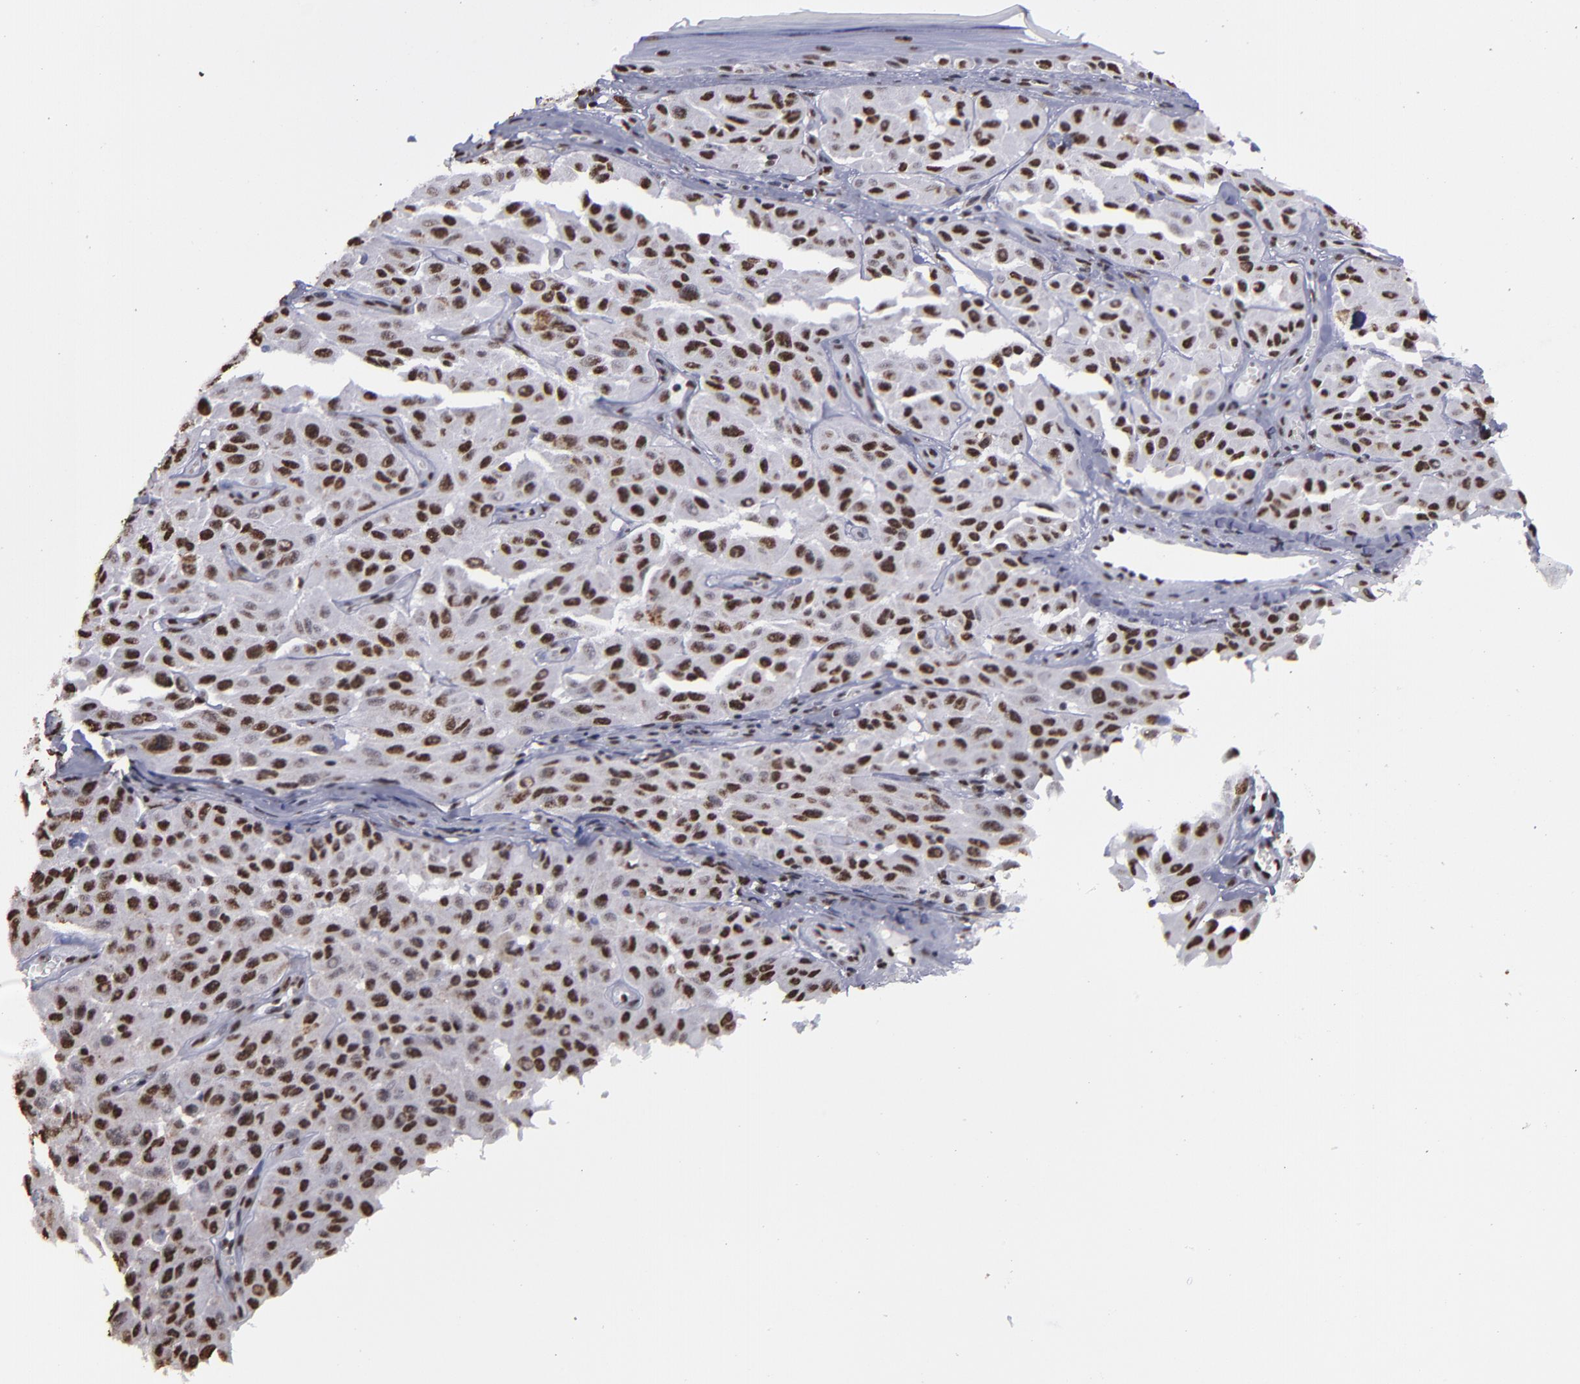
{"staining": {"intensity": "strong", "quantity": ">75%", "location": "nuclear"}, "tissue": "melanoma", "cell_type": "Tumor cells", "image_type": "cancer", "snomed": [{"axis": "morphology", "description": "Malignant melanoma, NOS"}, {"axis": "topography", "description": "Skin"}], "caption": "Immunohistochemical staining of melanoma shows high levels of strong nuclear protein staining in approximately >75% of tumor cells. (DAB (3,3'-diaminobenzidine) = brown stain, brightfield microscopy at high magnification).", "gene": "HNRNPA2B1", "patient": {"sex": "male", "age": 30}}